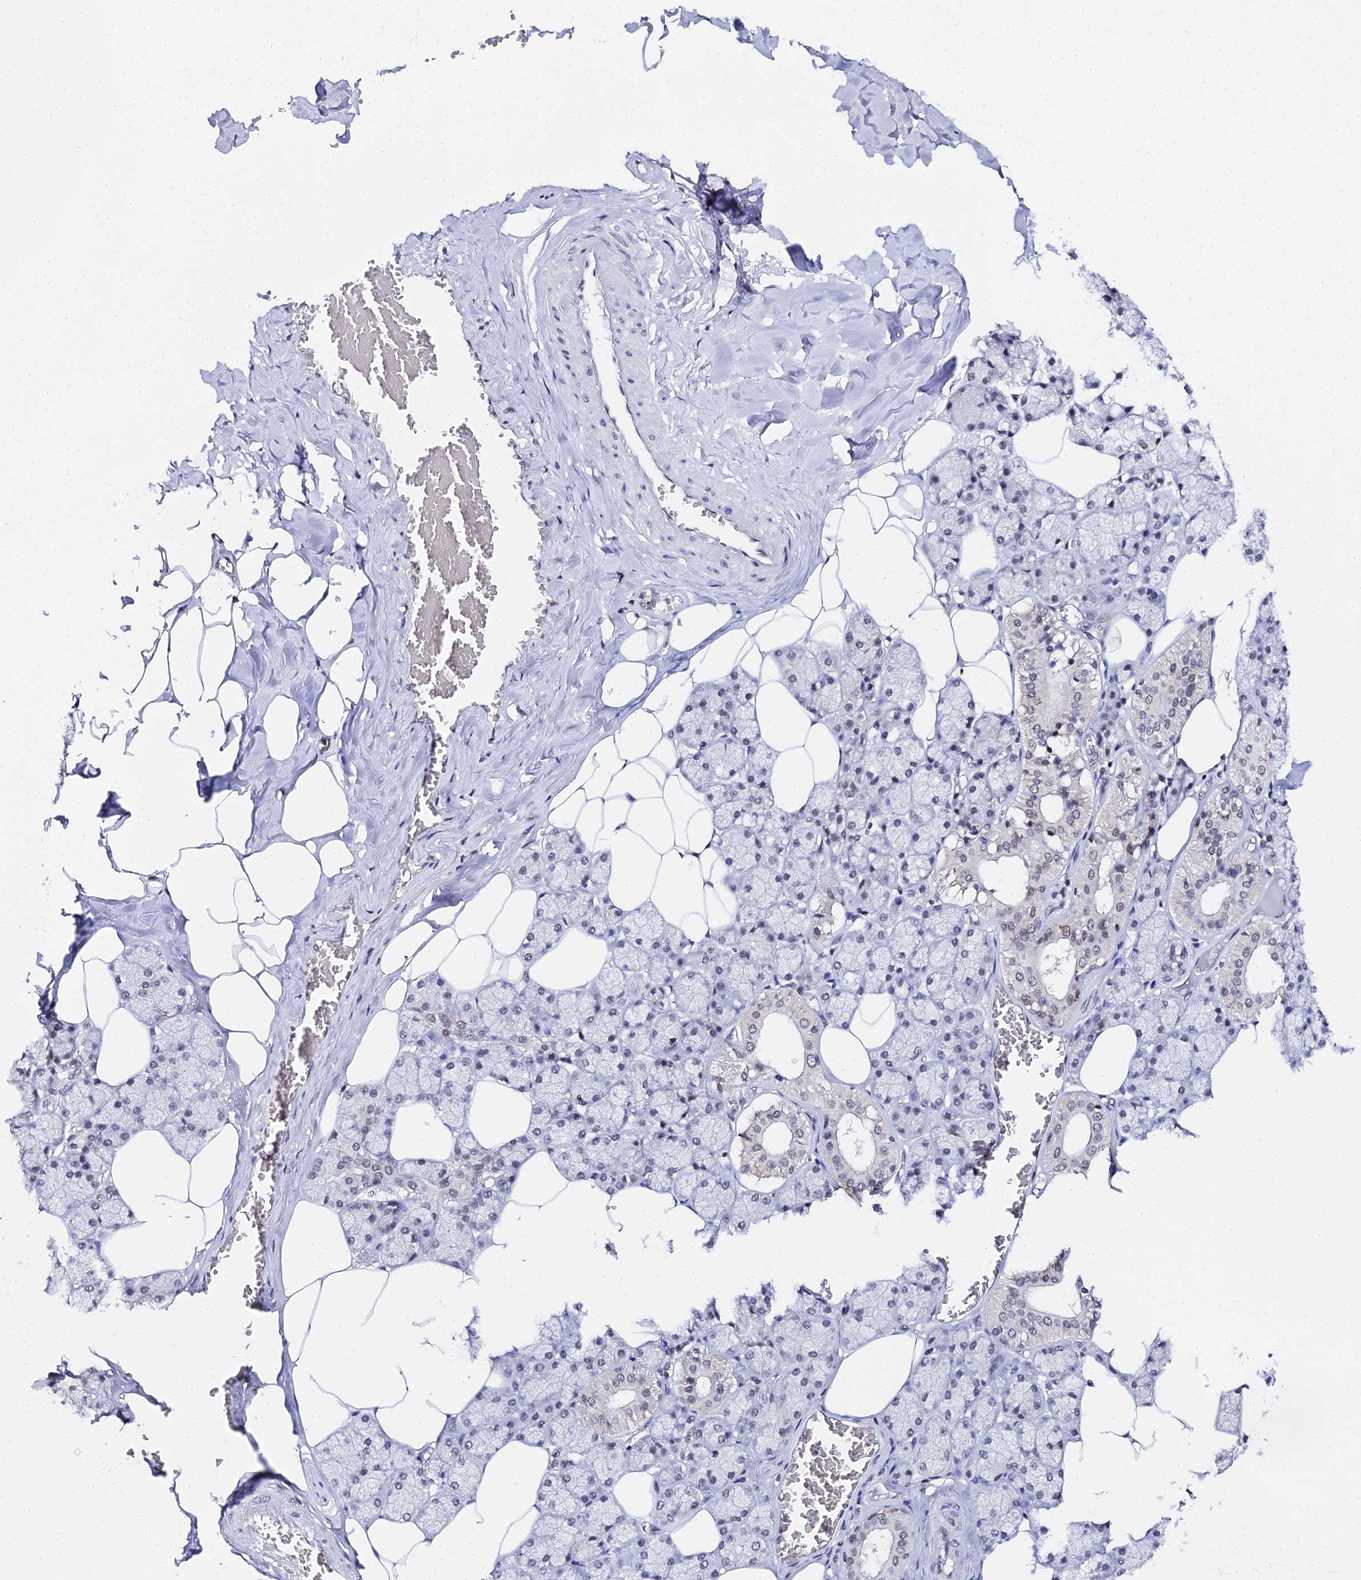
{"staining": {"intensity": "strong", "quantity": "25%-75%", "location": "nuclear"}, "tissue": "salivary gland", "cell_type": "Glandular cells", "image_type": "normal", "snomed": [{"axis": "morphology", "description": "Normal tissue, NOS"}, {"axis": "topography", "description": "Salivary gland"}], "caption": "Strong nuclear expression for a protein is seen in about 25%-75% of glandular cells of benign salivary gland using immunohistochemistry.", "gene": "MAGOHB", "patient": {"sex": "male", "age": 62}}